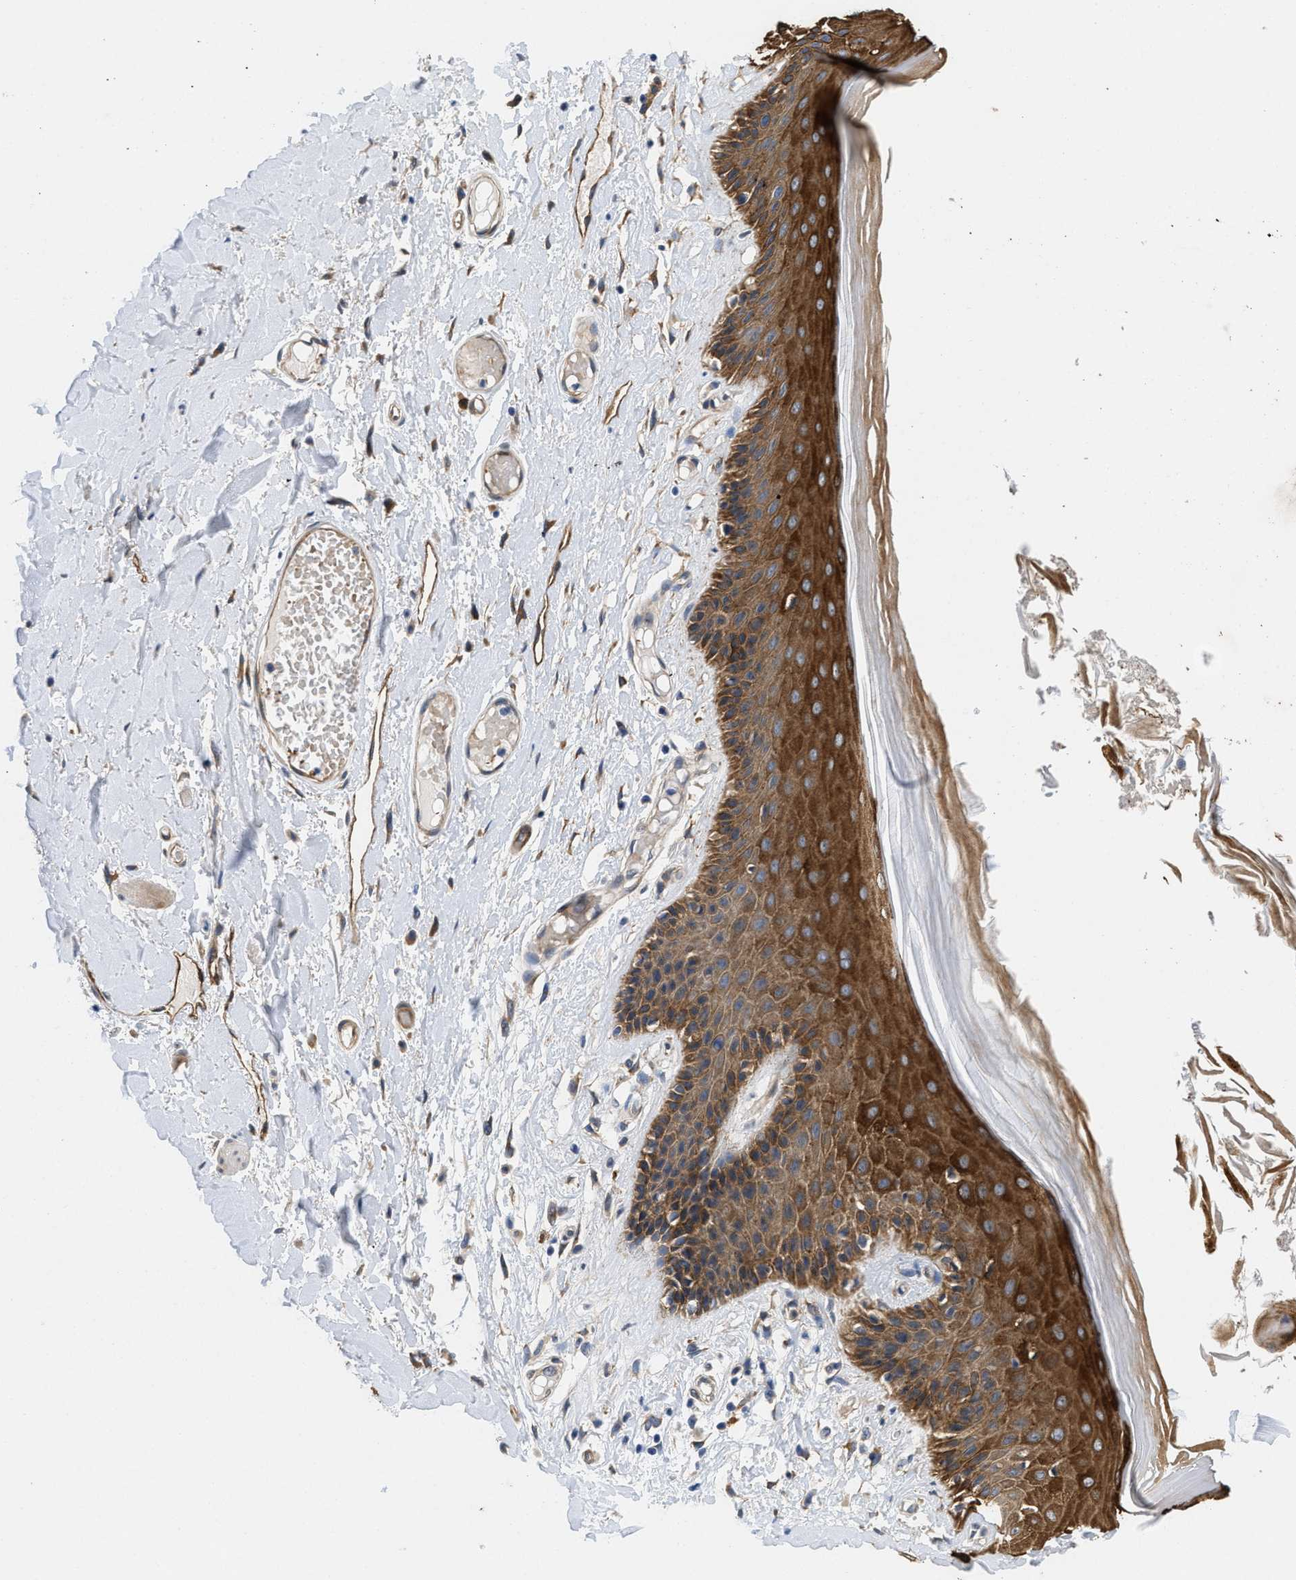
{"staining": {"intensity": "strong", "quantity": ">75%", "location": "cytoplasmic/membranous"}, "tissue": "skin", "cell_type": "Epidermal cells", "image_type": "normal", "snomed": [{"axis": "morphology", "description": "Normal tissue, NOS"}, {"axis": "topography", "description": "Vulva"}], "caption": "Skin was stained to show a protein in brown. There is high levels of strong cytoplasmic/membranous expression in approximately >75% of epidermal cells. (brown staining indicates protein expression, while blue staining denotes nuclei).", "gene": "RAPH1", "patient": {"sex": "female", "age": 73}}